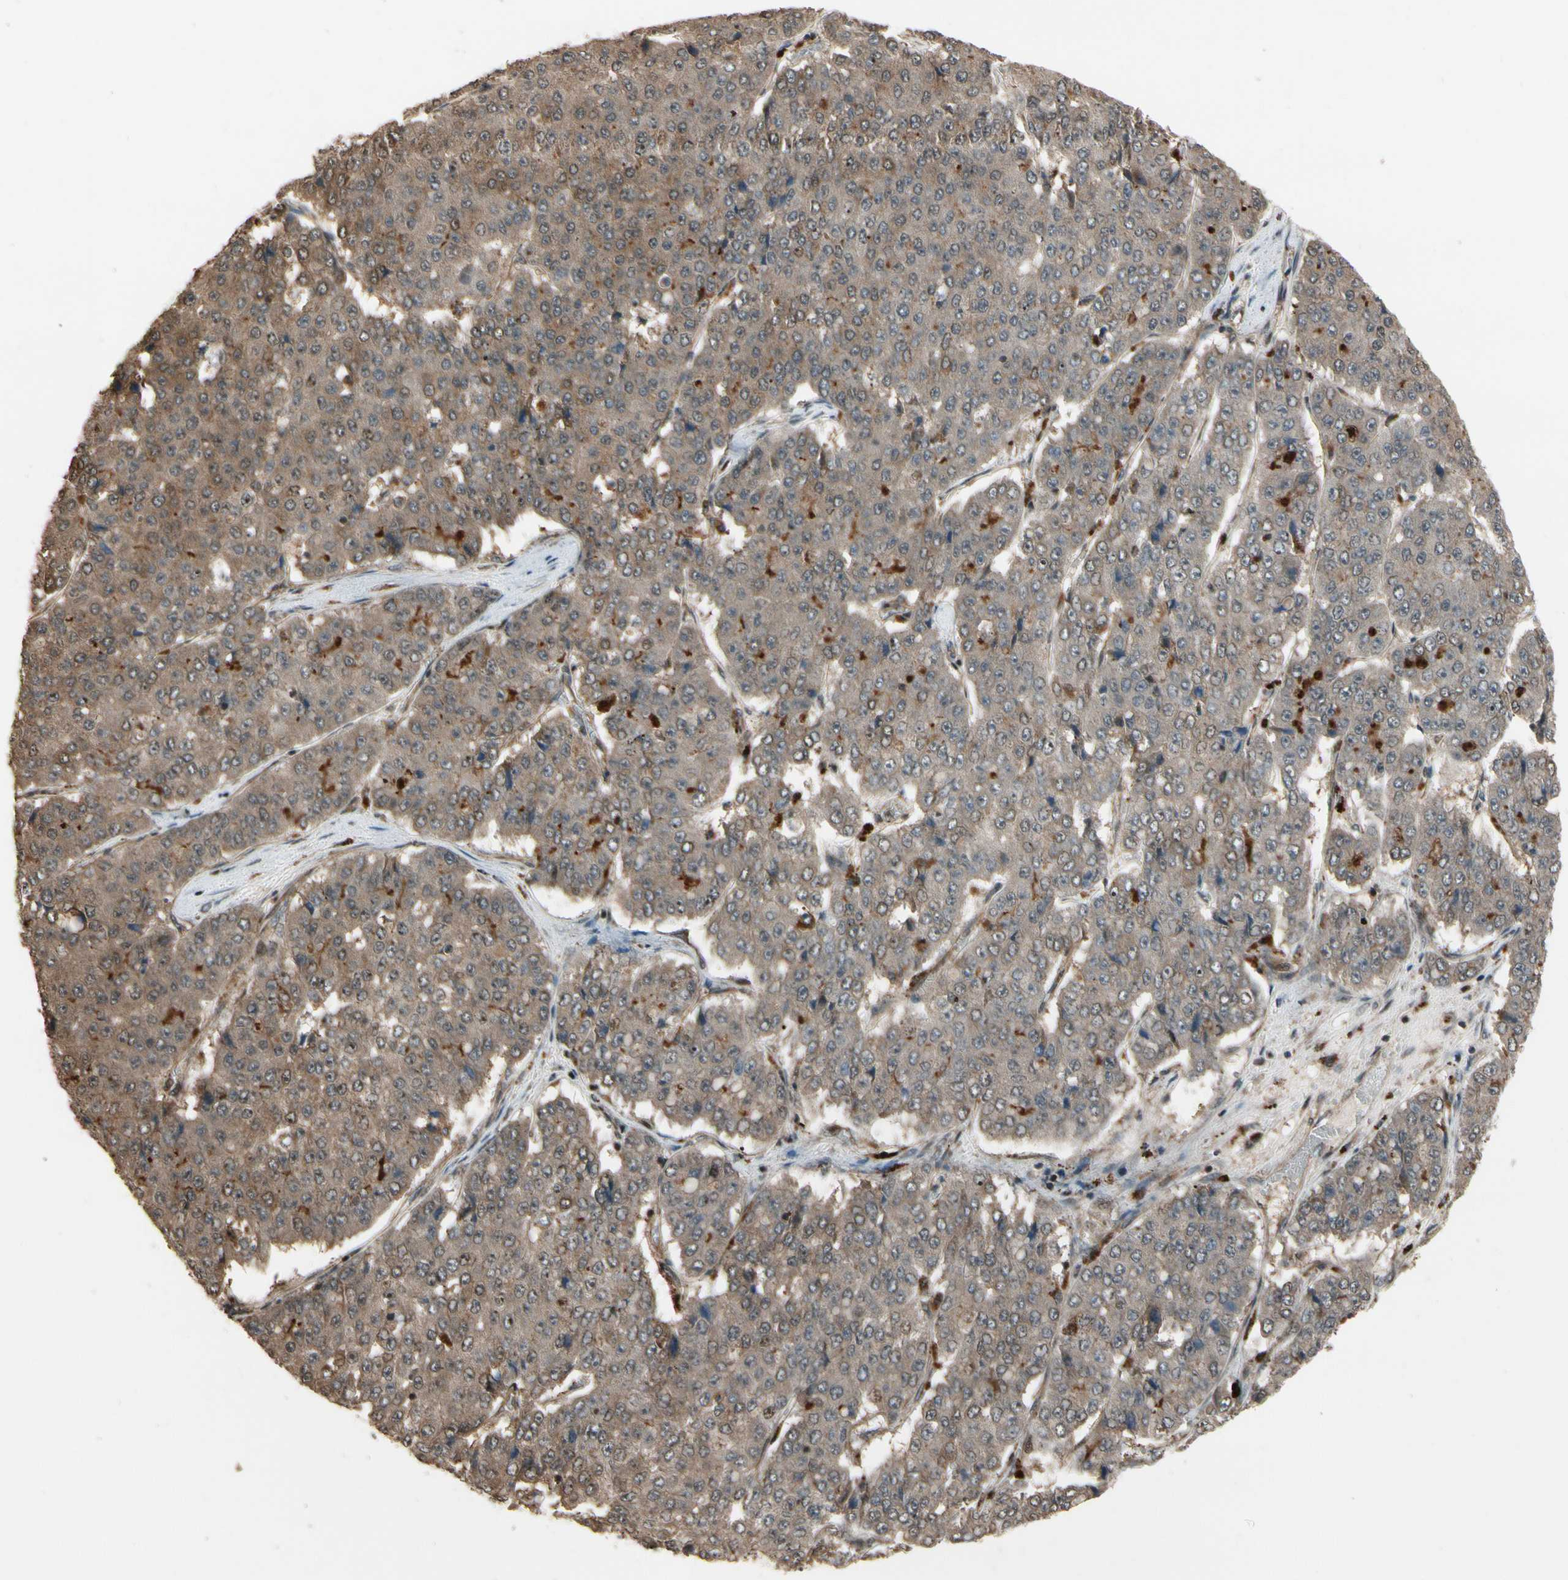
{"staining": {"intensity": "weak", "quantity": "25%-75%", "location": "cytoplasmic/membranous"}, "tissue": "pancreatic cancer", "cell_type": "Tumor cells", "image_type": "cancer", "snomed": [{"axis": "morphology", "description": "Adenocarcinoma, NOS"}, {"axis": "topography", "description": "Pancreas"}], "caption": "The micrograph displays staining of pancreatic cancer (adenocarcinoma), revealing weak cytoplasmic/membranous protein positivity (brown color) within tumor cells.", "gene": "CSF1R", "patient": {"sex": "male", "age": 50}}